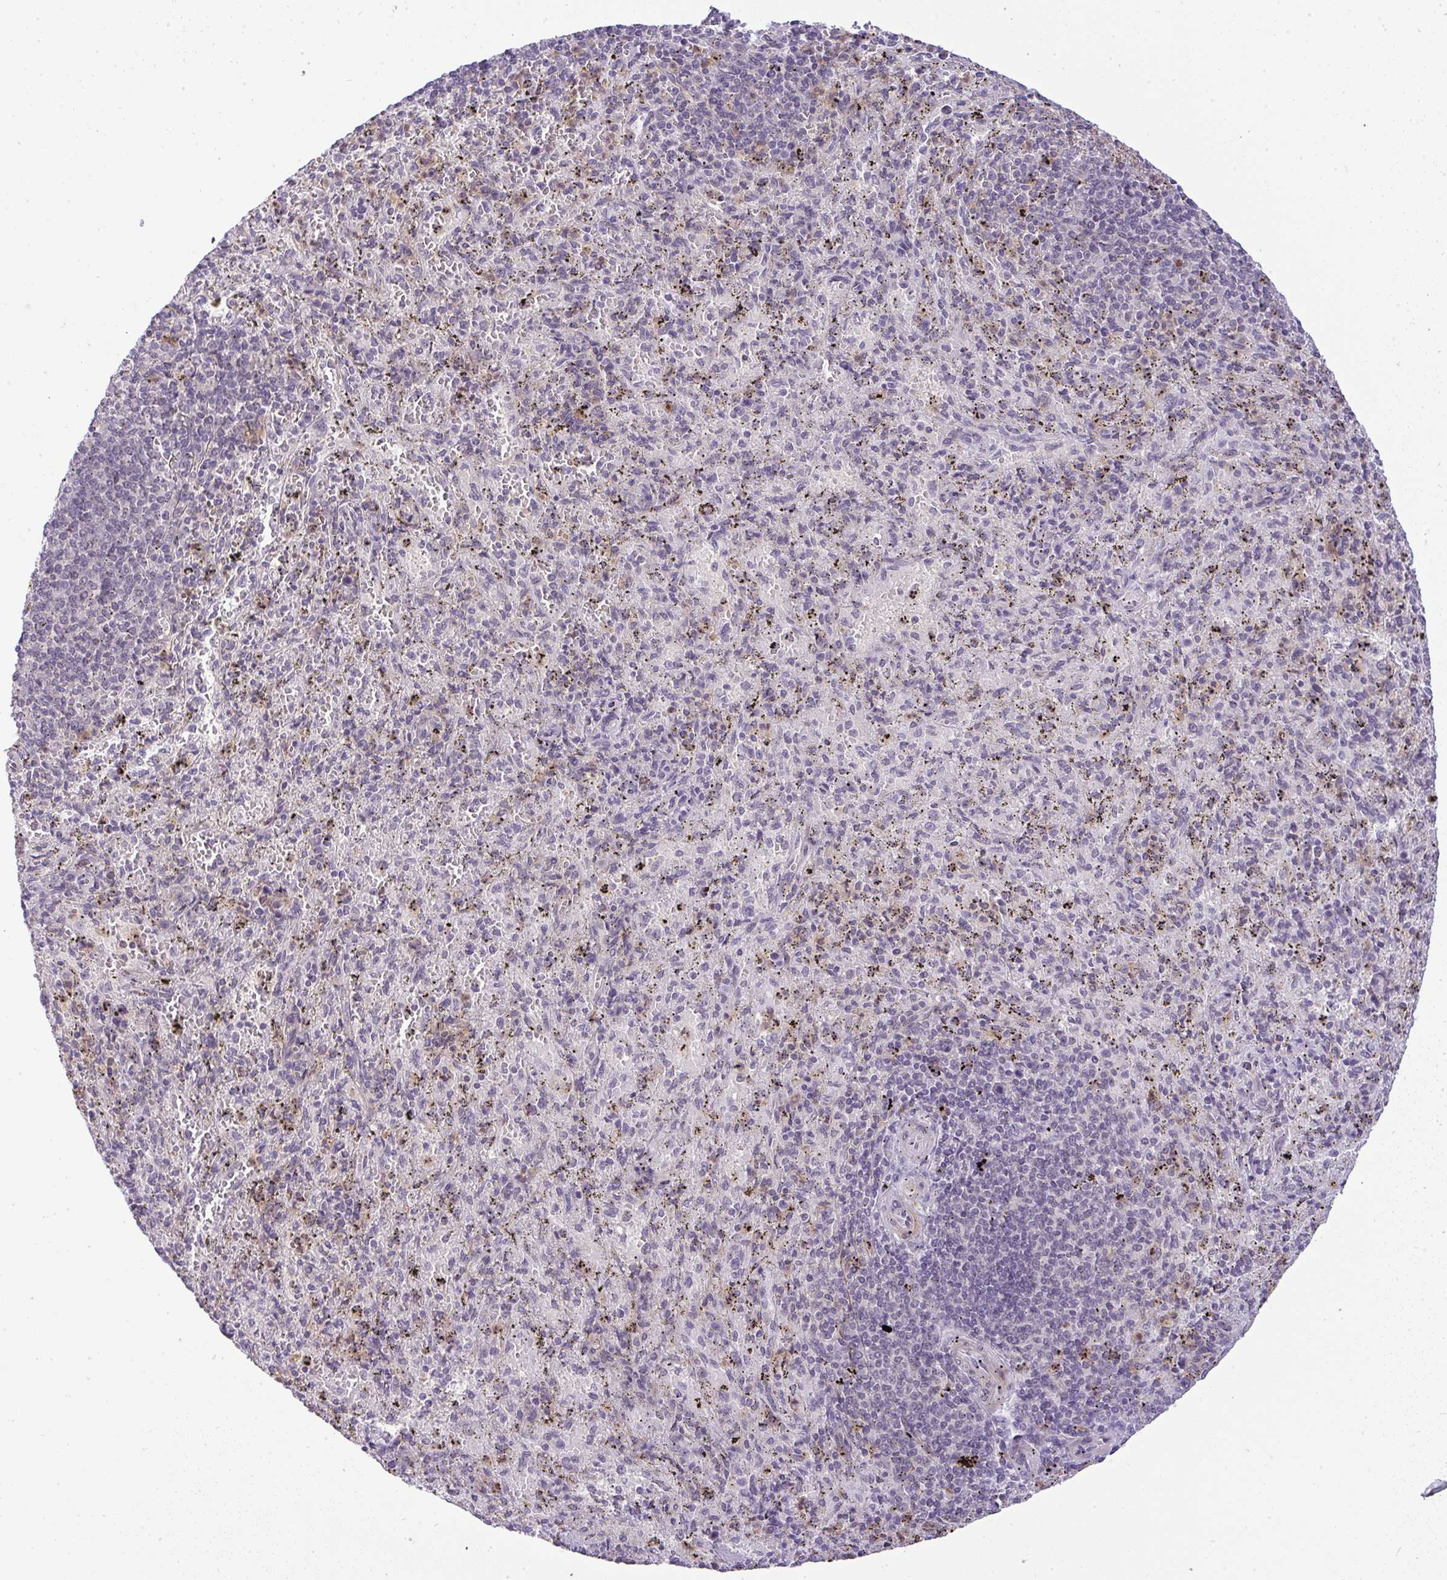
{"staining": {"intensity": "negative", "quantity": "none", "location": "none"}, "tissue": "spleen", "cell_type": "Cells in red pulp", "image_type": "normal", "snomed": [{"axis": "morphology", "description": "Normal tissue, NOS"}, {"axis": "topography", "description": "Spleen"}], "caption": "Immunohistochemistry micrograph of benign spleen: human spleen stained with DAB (3,3'-diaminobenzidine) shows no significant protein staining in cells in red pulp.", "gene": "DZIP1", "patient": {"sex": "male", "age": 57}}